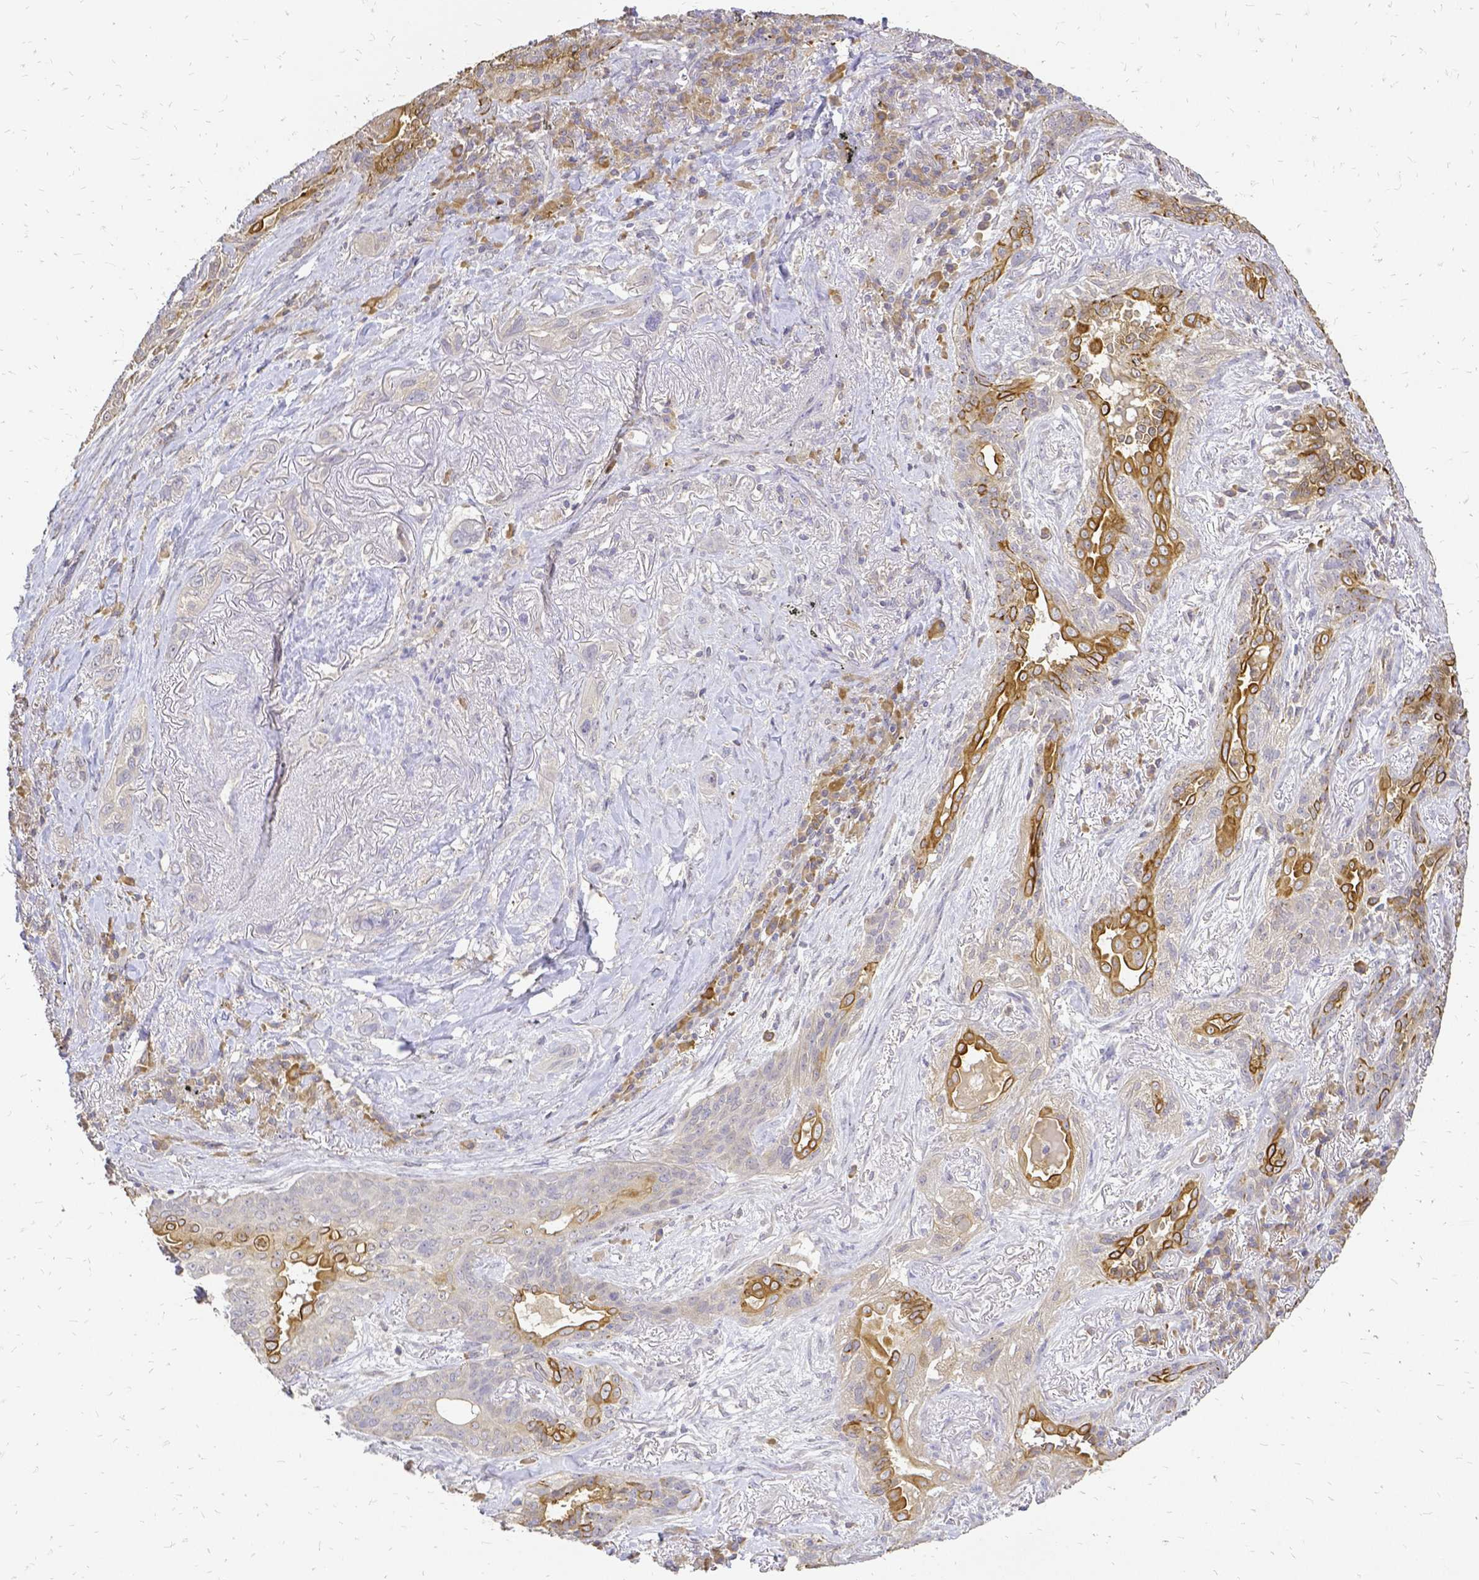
{"staining": {"intensity": "moderate", "quantity": "25%-75%", "location": "cytoplasmic/membranous"}, "tissue": "lung cancer", "cell_type": "Tumor cells", "image_type": "cancer", "snomed": [{"axis": "morphology", "description": "Squamous cell carcinoma, NOS"}, {"axis": "topography", "description": "Lung"}], "caption": "Lung cancer (squamous cell carcinoma) stained for a protein (brown) displays moderate cytoplasmic/membranous positive positivity in approximately 25%-75% of tumor cells.", "gene": "CIB1", "patient": {"sex": "female", "age": 70}}